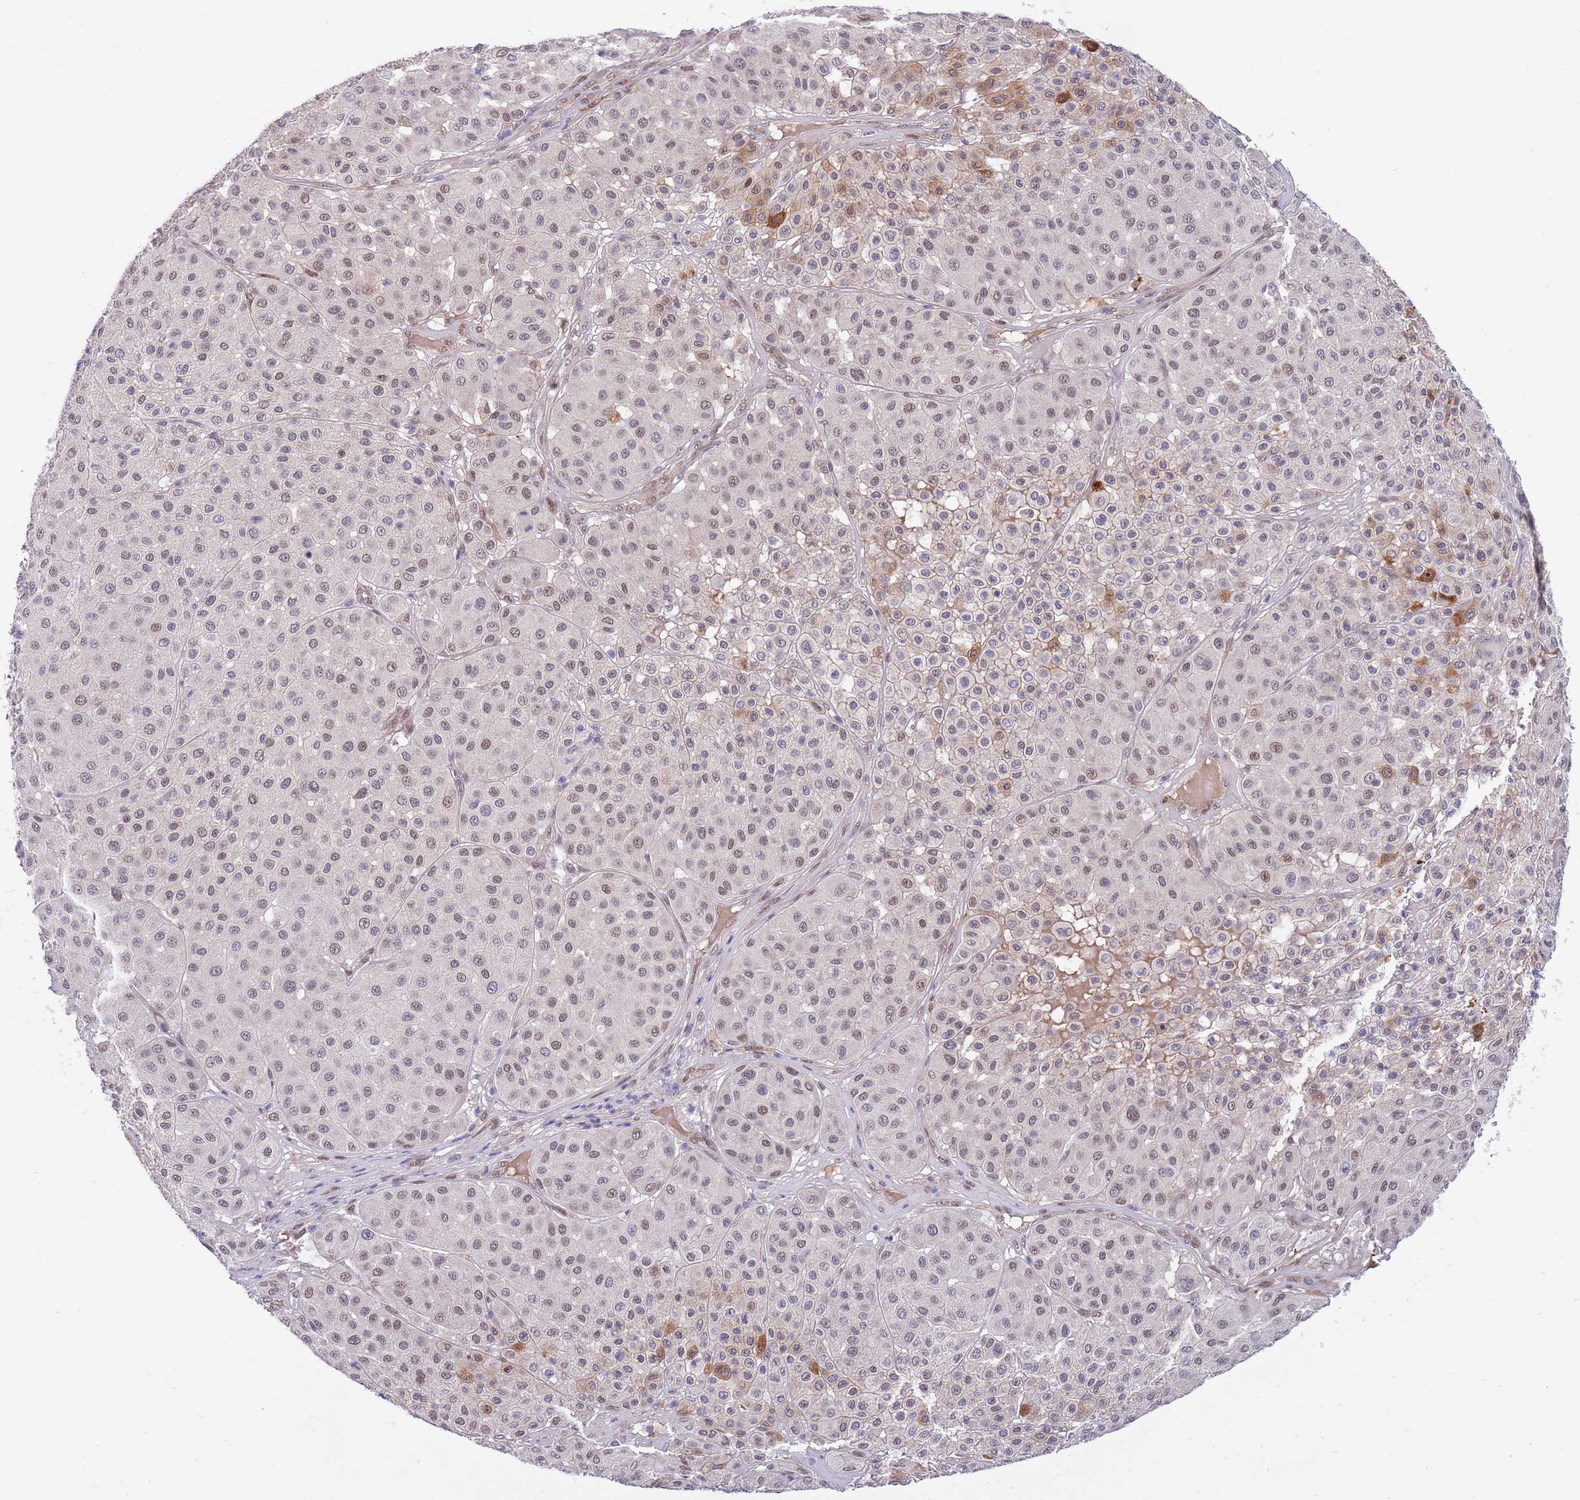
{"staining": {"intensity": "moderate", "quantity": "25%-75%", "location": "nuclear"}, "tissue": "melanoma", "cell_type": "Tumor cells", "image_type": "cancer", "snomed": [{"axis": "morphology", "description": "Malignant melanoma, Metastatic site"}, {"axis": "topography", "description": "Smooth muscle"}], "caption": "A high-resolution histopathology image shows immunohistochemistry (IHC) staining of malignant melanoma (metastatic site), which demonstrates moderate nuclear expression in about 25%-75% of tumor cells.", "gene": "NLRP6", "patient": {"sex": "male", "age": 41}}